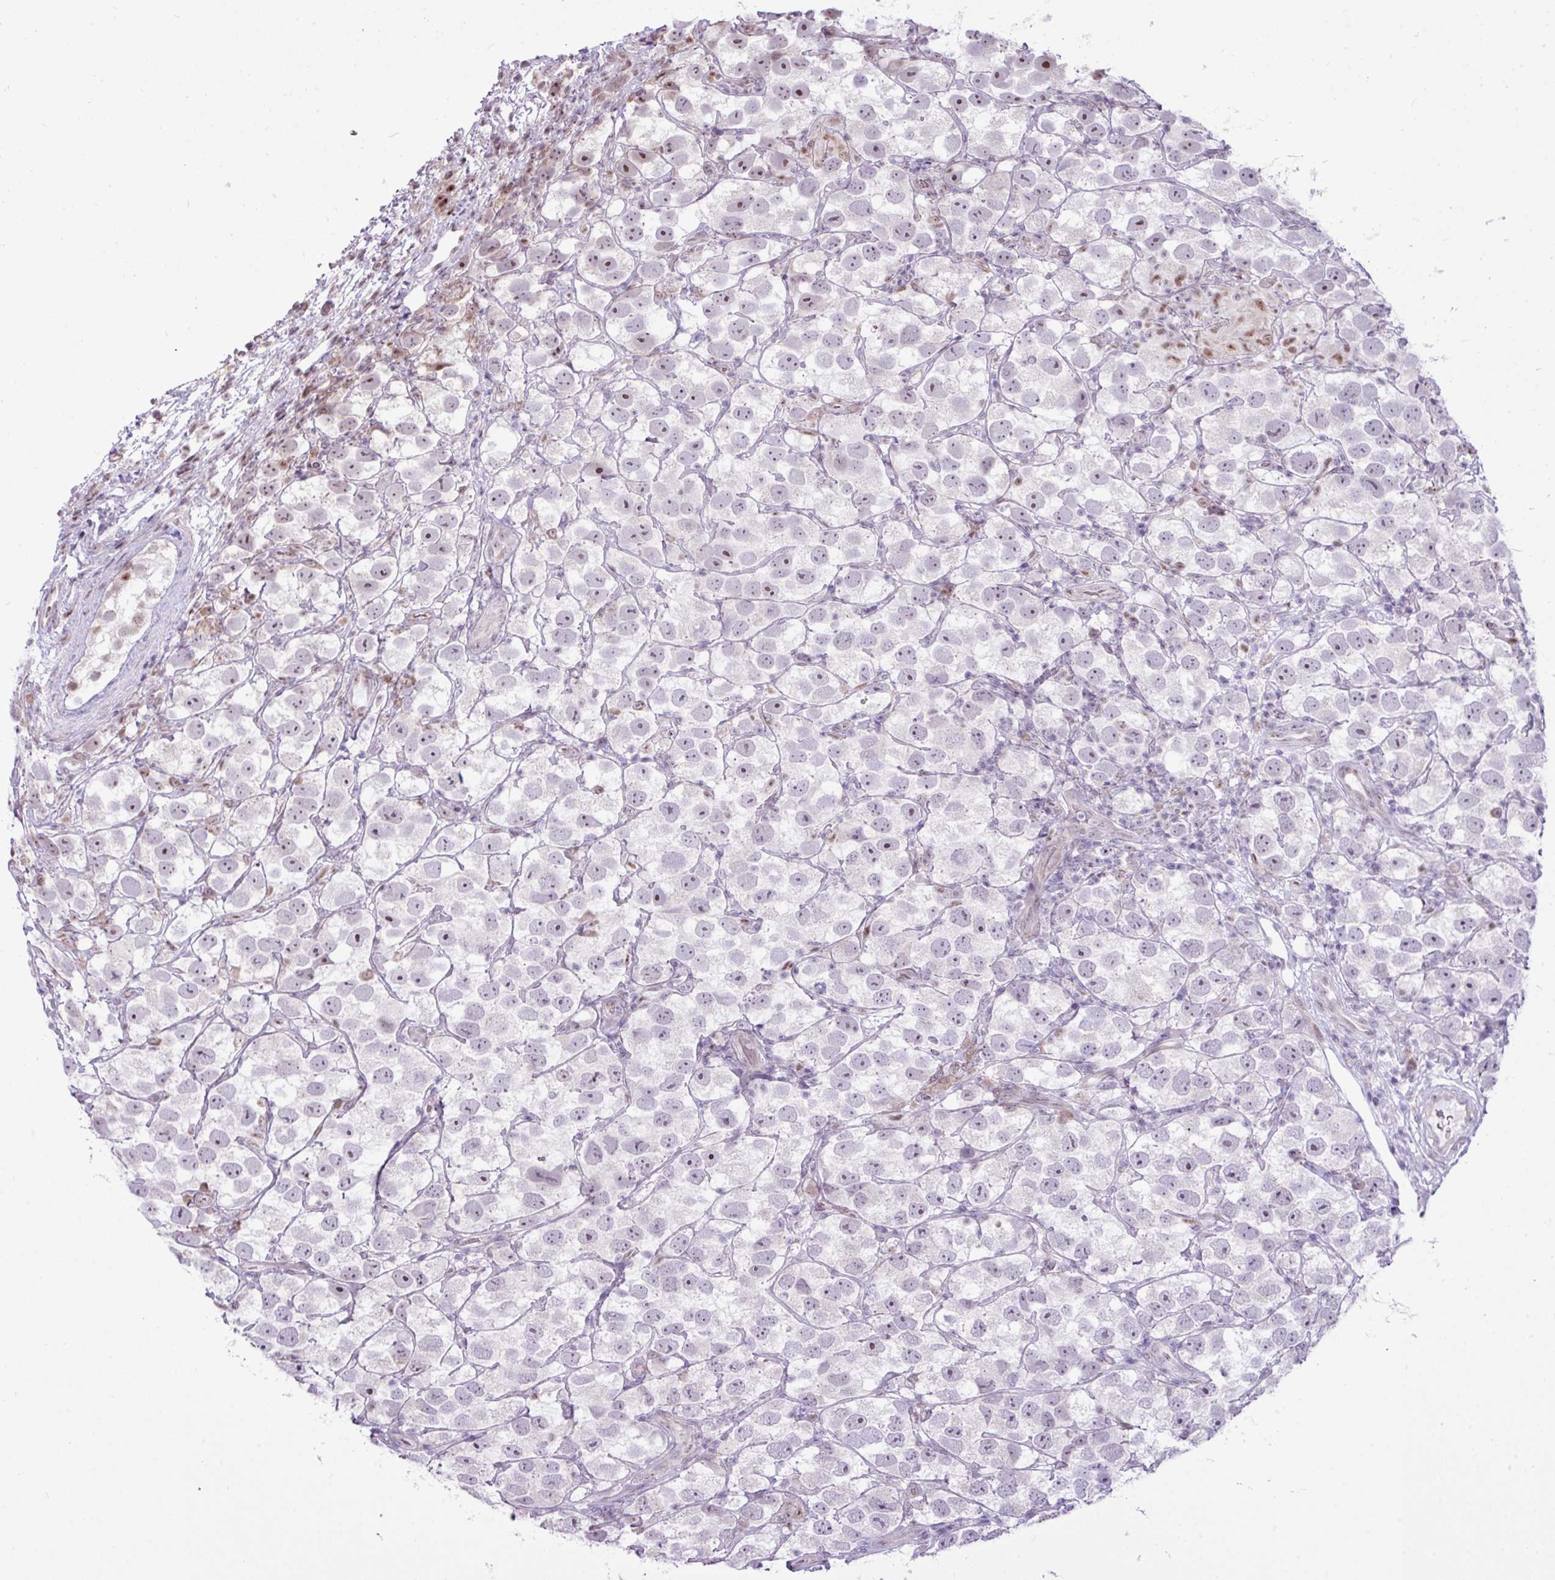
{"staining": {"intensity": "weak", "quantity": "<25%", "location": "nuclear"}, "tissue": "testis cancer", "cell_type": "Tumor cells", "image_type": "cancer", "snomed": [{"axis": "morphology", "description": "Seminoma, NOS"}, {"axis": "topography", "description": "Testis"}], "caption": "Human testis seminoma stained for a protein using IHC displays no staining in tumor cells.", "gene": "ELOA2", "patient": {"sex": "male", "age": 26}}